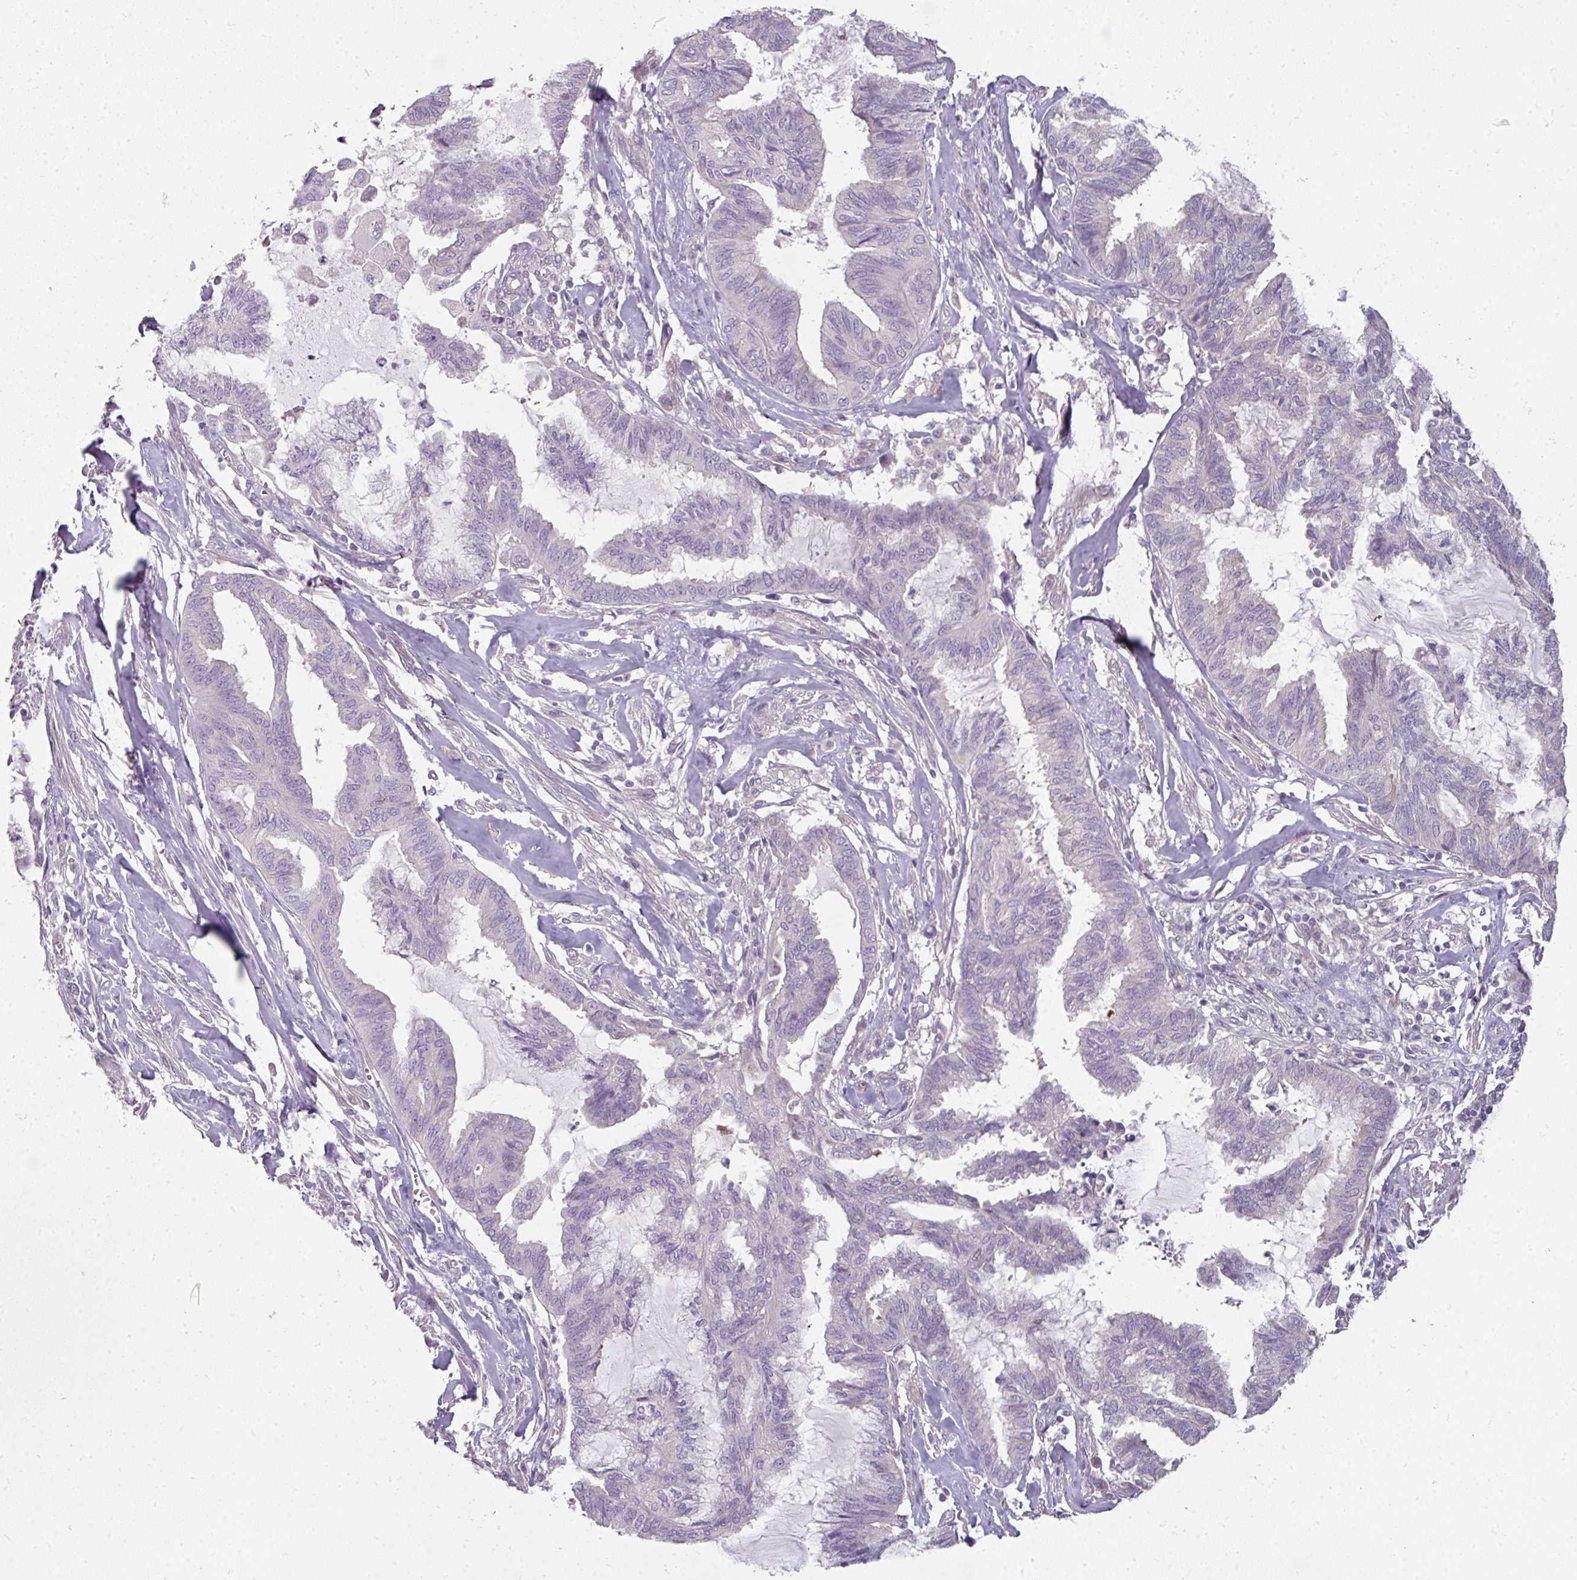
{"staining": {"intensity": "negative", "quantity": "none", "location": "none"}, "tissue": "endometrial cancer", "cell_type": "Tumor cells", "image_type": "cancer", "snomed": [{"axis": "morphology", "description": "Adenocarcinoma, NOS"}, {"axis": "topography", "description": "Endometrium"}], "caption": "The immunohistochemistry (IHC) image has no significant staining in tumor cells of adenocarcinoma (endometrial) tissue.", "gene": "C19orf33", "patient": {"sex": "female", "age": 86}}